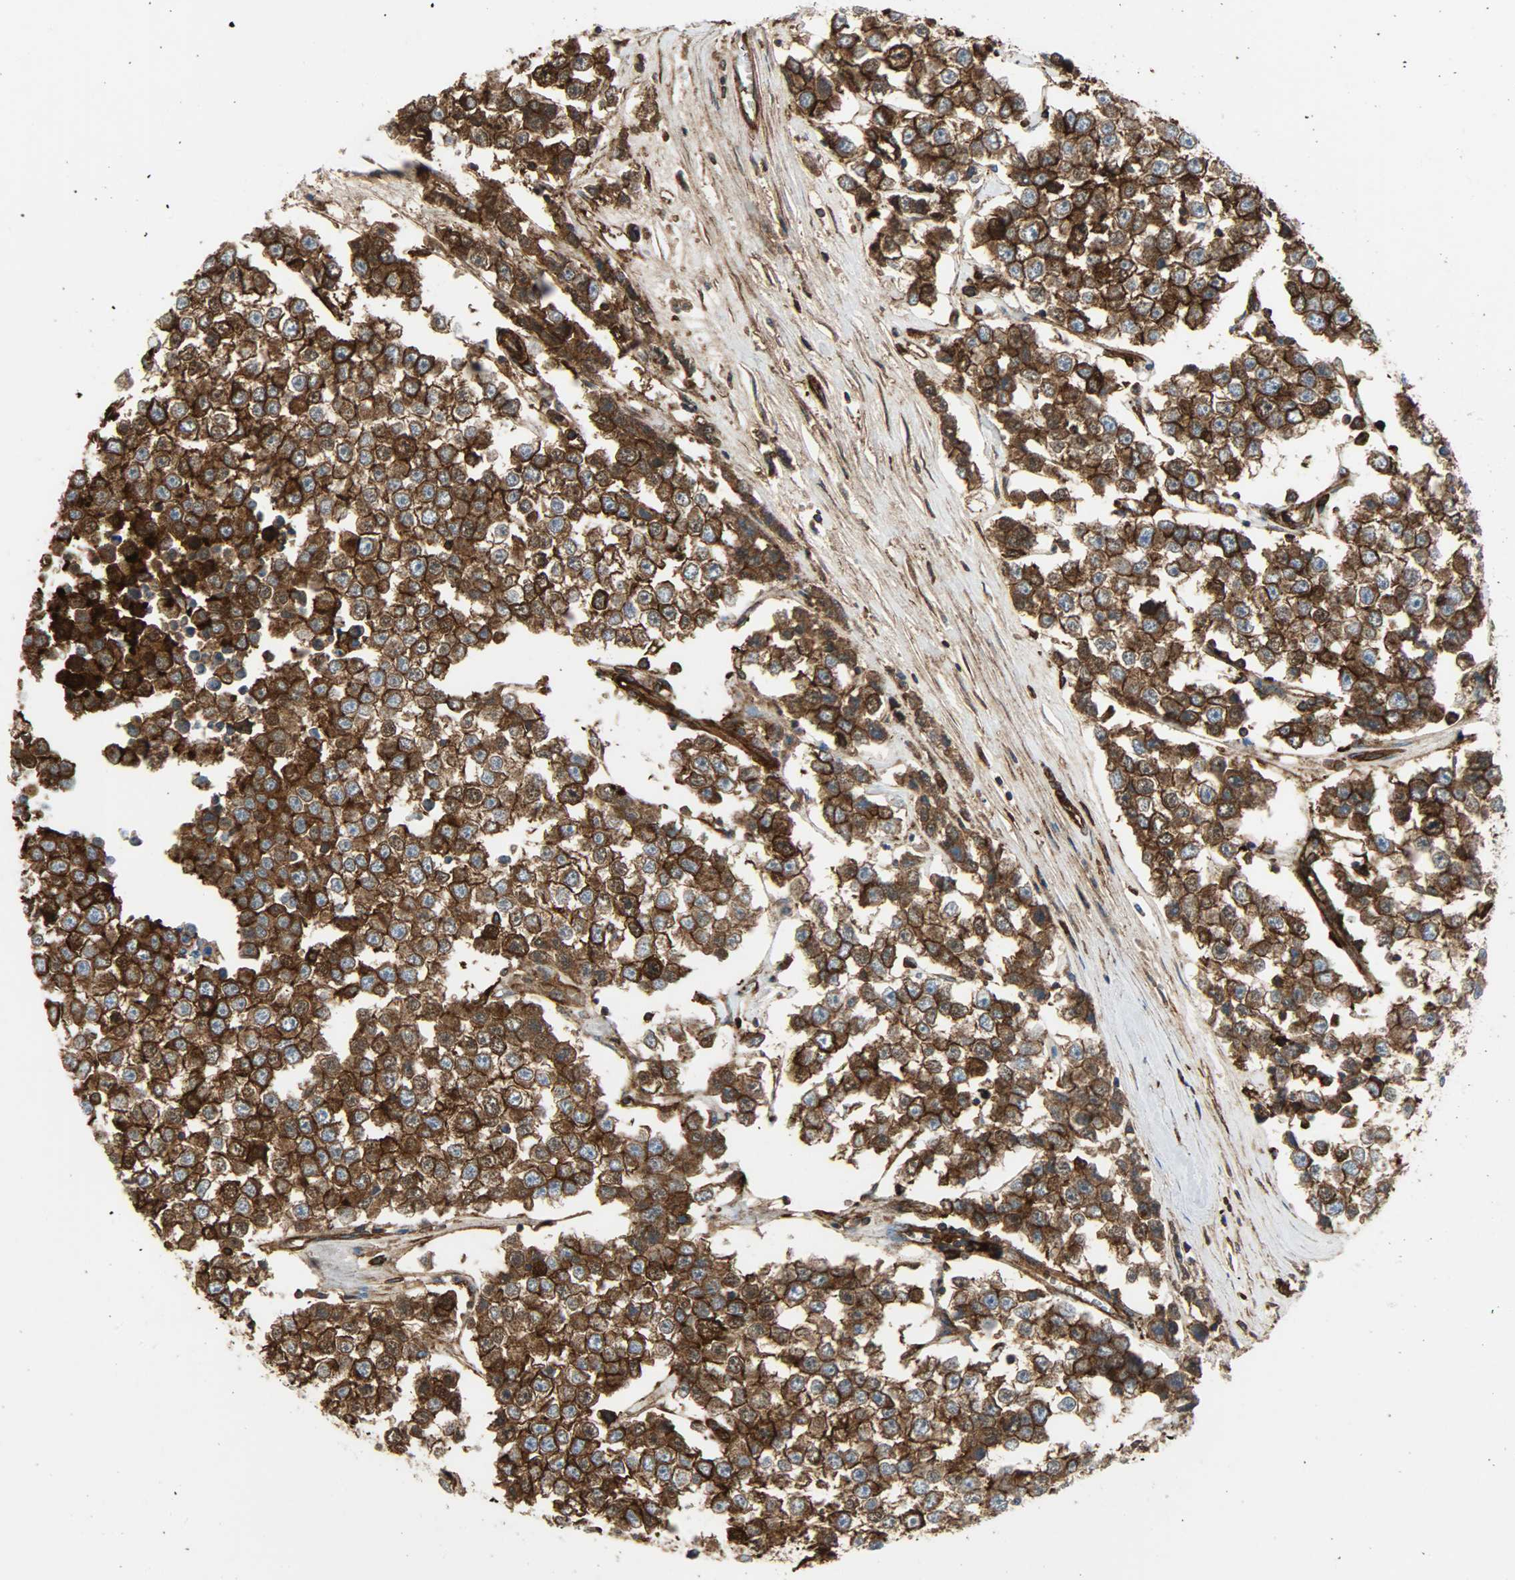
{"staining": {"intensity": "strong", "quantity": ">75%", "location": "cytoplasmic/membranous"}, "tissue": "testis cancer", "cell_type": "Tumor cells", "image_type": "cancer", "snomed": [{"axis": "morphology", "description": "Seminoma, NOS"}, {"axis": "morphology", "description": "Carcinoma, Embryonal, NOS"}, {"axis": "topography", "description": "Testis"}], "caption": "A brown stain shows strong cytoplasmic/membranous staining of a protein in testis embryonal carcinoma tumor cells.", "gene": "VASP", "patient": {"sex": "male", "age": 52}}